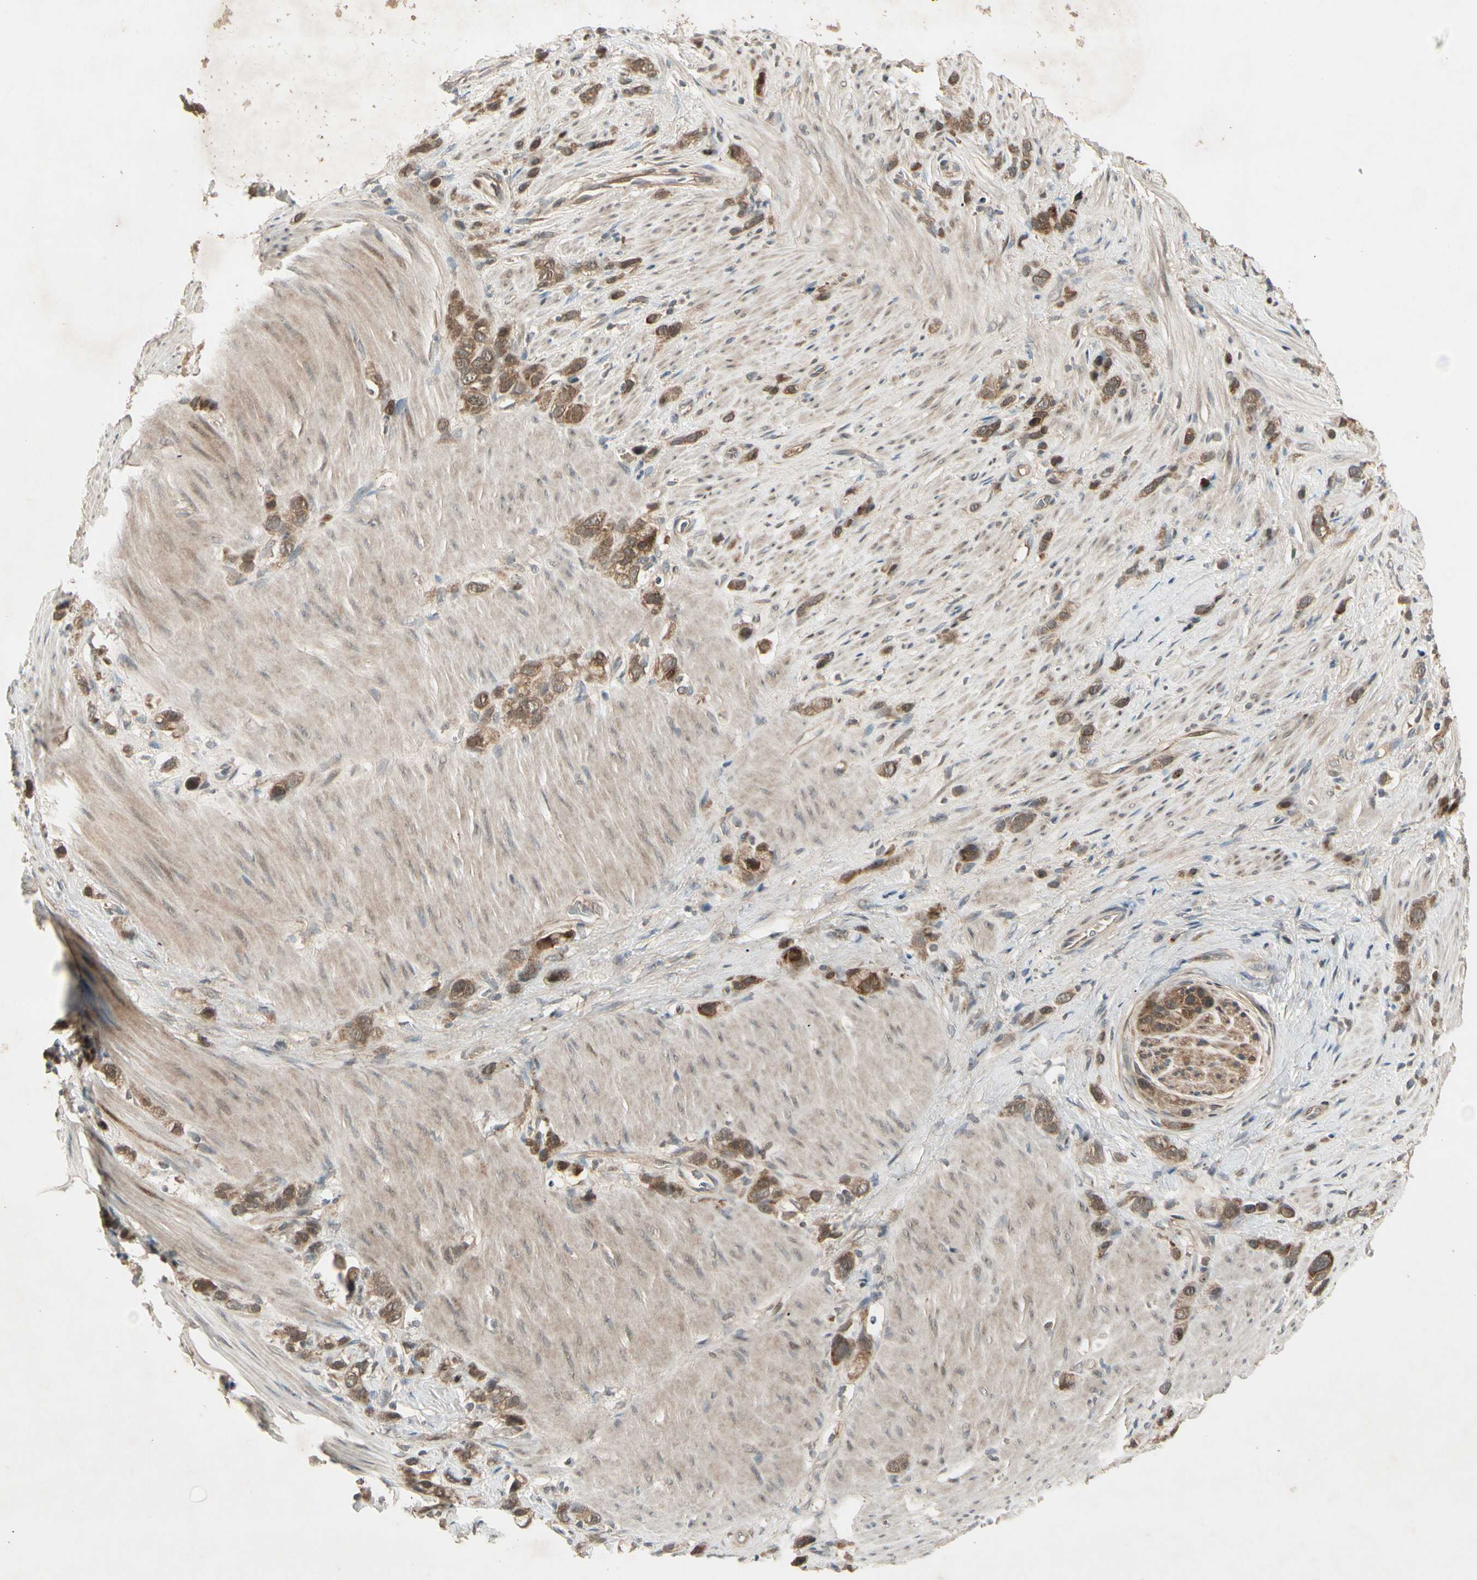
{"staining": {"intensity": "moderate", "quantity": ">75%", "location": "cytoplasmic/membranous"}, "tissue": "stomach cancer", "cell_type": "Tumor cells", "image_type": "cancer", "snomed": [{"axis": "morphology", "description": "Normal tissue, NOS"}, {"axis": "morphology", "description": "Adenocarcinoma, NOS"}, {"axis": "morphology", "description": "Adenocarcinoma, High grade"}, {"axis": "topography", "description": "Stomach, upper"}, {"axis": "topography", "description": "Stomach"}], "caption": "Human stomach cancer (adenocarcinoma (high-grade)) stained for a protein (brown) demonstrates moderate cytoplasmic/membranous positive positivity in approximately >75% of tumor cells.", "gene": "FHDC1", "patient": {"sex": "female", "age": 65}}